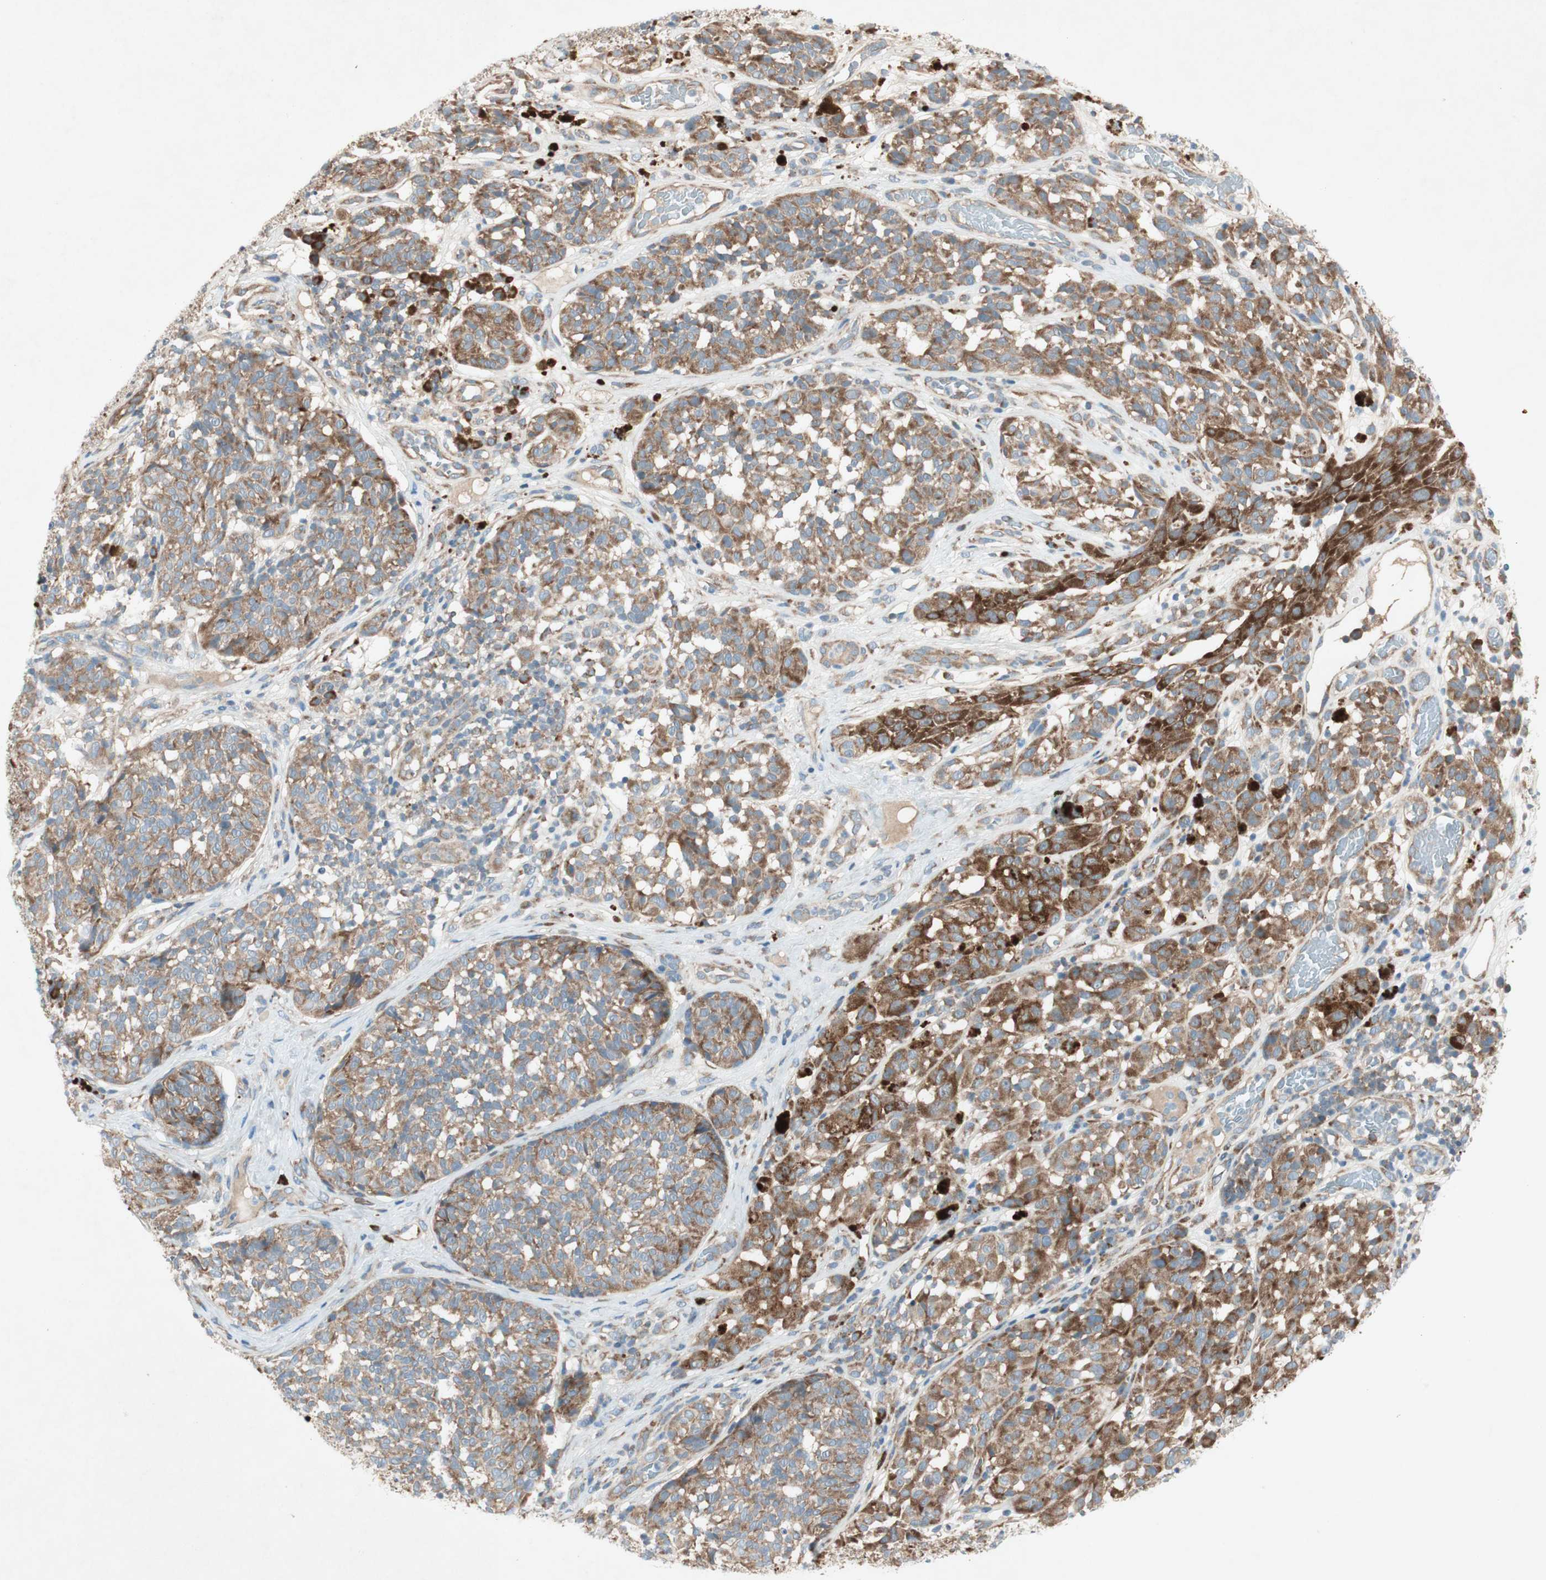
{"staining": {"intensity": "strong", "quantity": ">75%", "location": "cytoplasmic/membranous"}, "tissue": "melanoma", "cell_type": "Tumor cells", "image_type": "cancer", "snomed": [{"axis": "morphology", "description": "Malignant melanoma, NOS"}, {"axis": "topography", "description": "Skin"}], "caption": "Immunohistochemistry (IHC) of melanoma demonstrates high levels of strong cytoplasmic/membranous expression in about >75% of tumor cells.", "gene": "RPL23", "patient": {"sex": "female", "age": 46}}